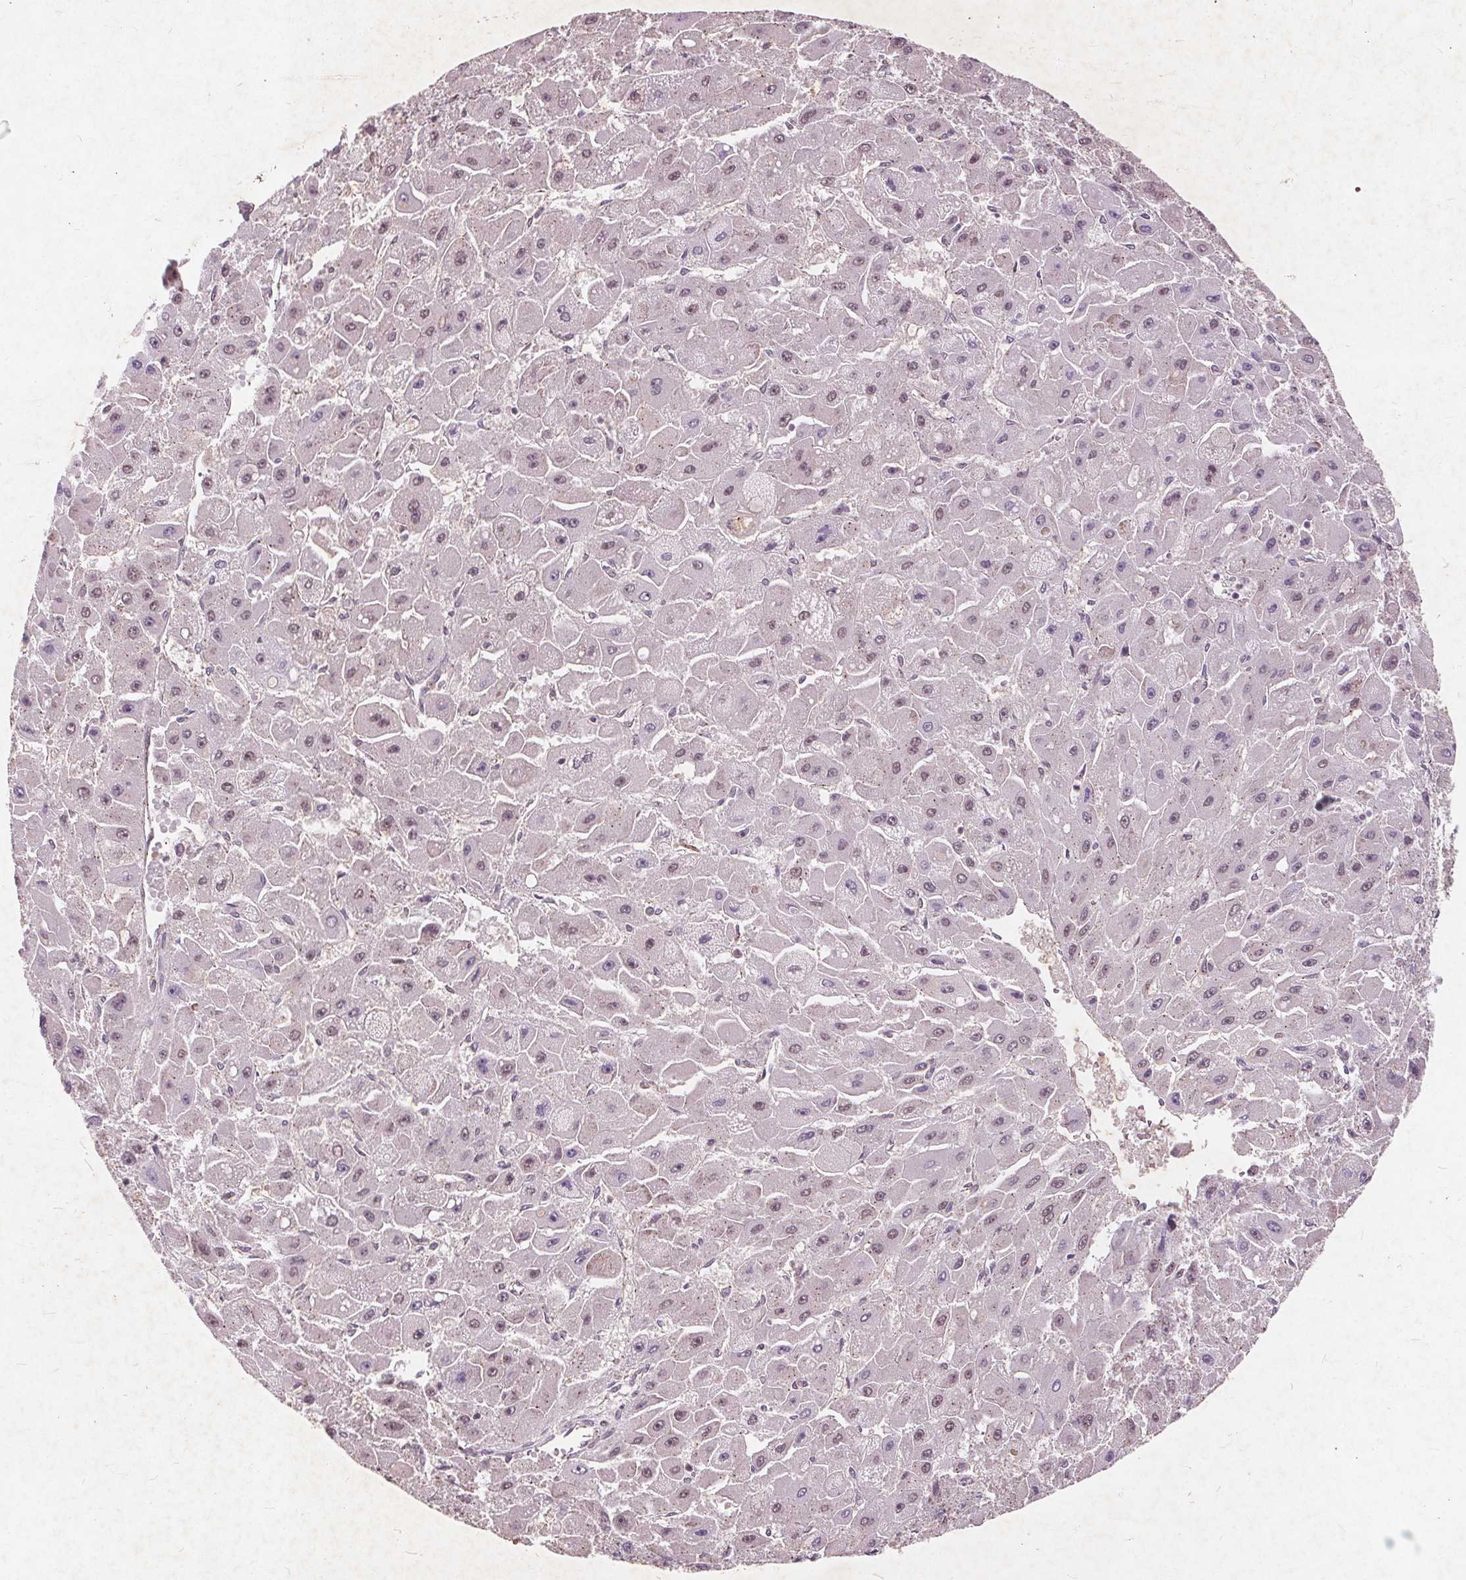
{"staining": {"intensity": "negative", "quantity": "none", "location": "none"}, "tissue": "liver cancer", "cell_type": "Tumor cells", "image_type": "cancer", "snomed": [{"axis": "morphology", "description": "Carcinoma, Hepatocellular, NOS"}, {"axis": "topography", "description": "Liver"}], "caption": "Immunohistochemical staining of human liver hepatocellular carcinoma displays no significant staining in tumor cells.", "gene": "CSNK1G2", "patient": {"sex": "female", "age": 25}}